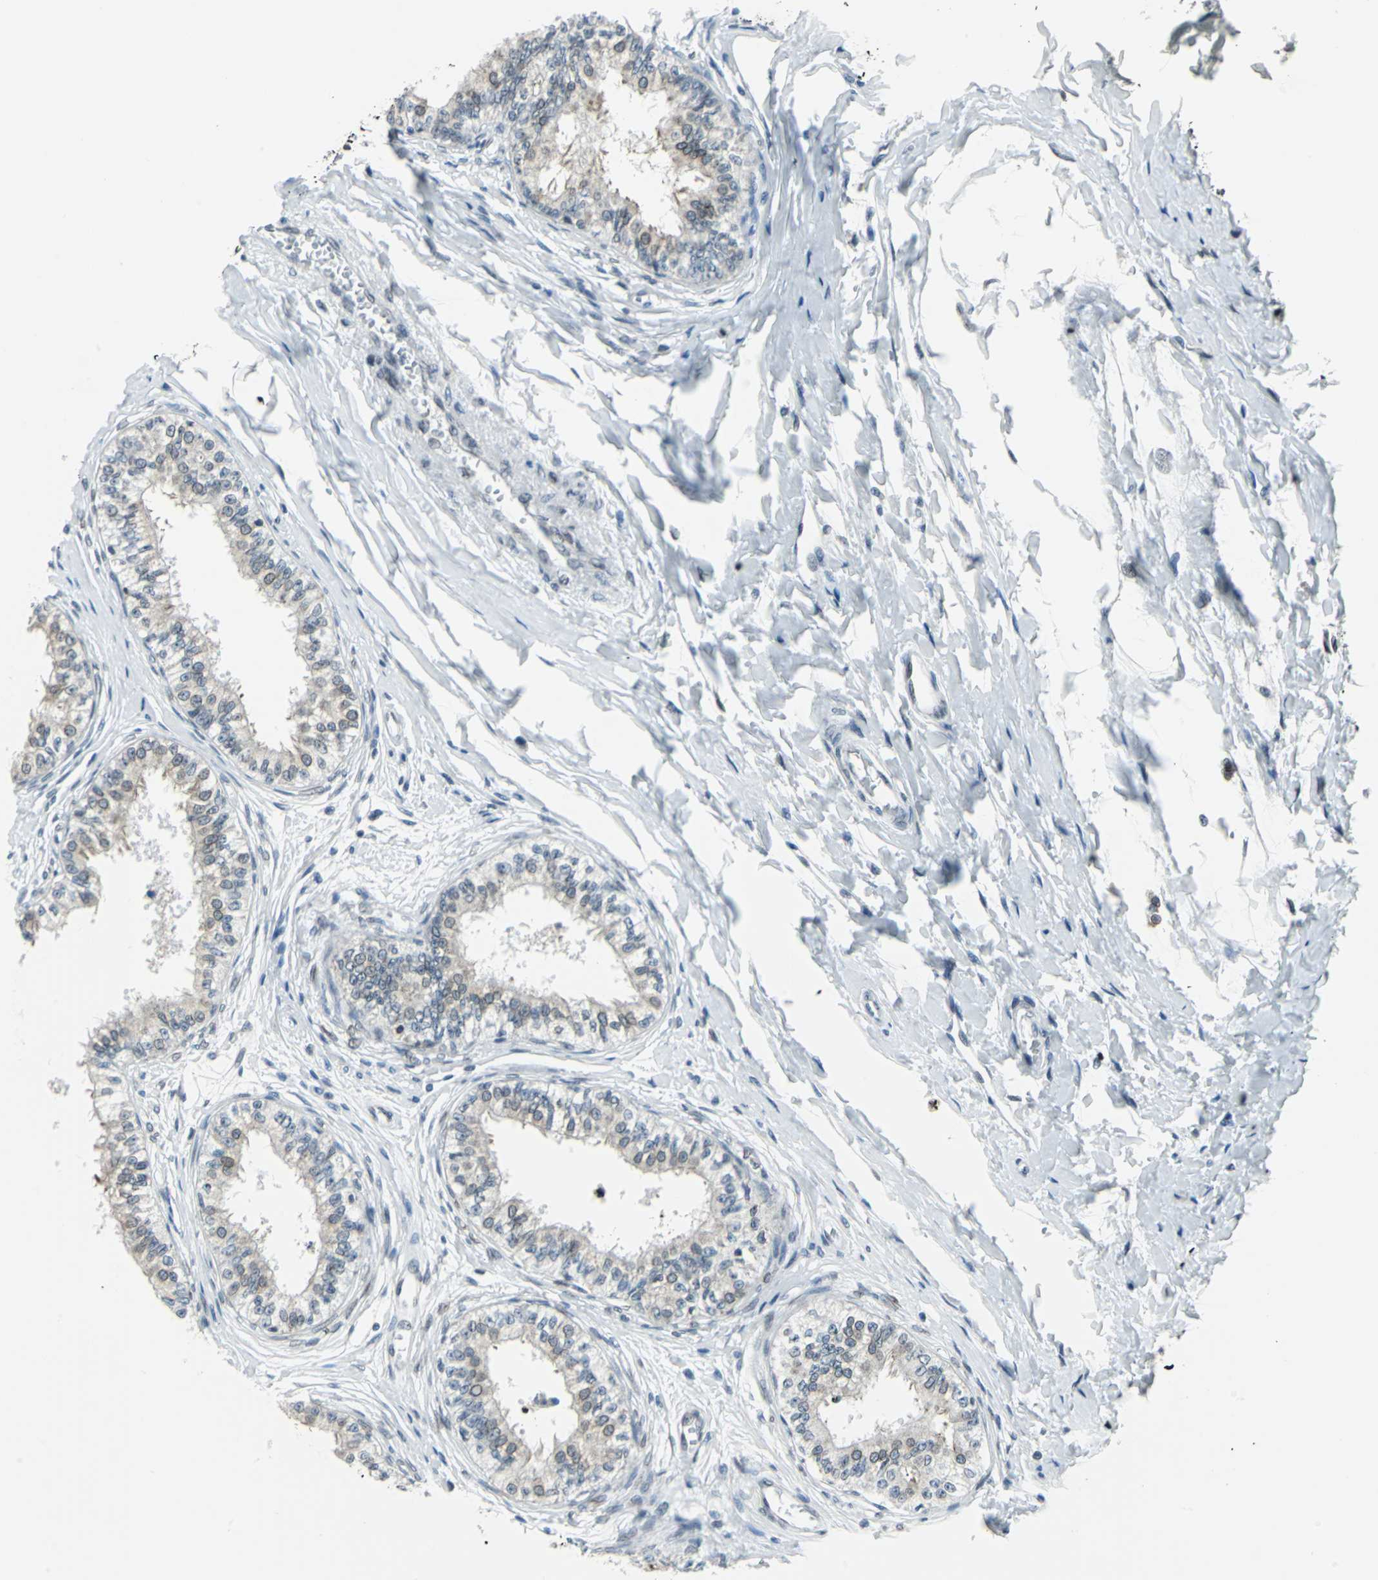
{"staining": {"intensity": "moderate", "quantity": ">75%", "location": "cytoplasmic/membranous,nuclear"}, "tissue": "epididymis", "cell_type": "Glandular cells", "image_type": "normal", "snomed": [{"axis": "morphology", "description": "Normal tissue, NOS"}, {"axis": "morphology", "description": "Adenocarcinoma, metastatic, NOS"}, {"axis": "topography", "description": "Testis"}, {"axis": "topography", "description": "Epididymis"}], "caption": "Protein expression by immunohistochemistry (IHC) exhibits moderate cytoplasmic/membranous,nuclear staining in about >75% of glandular cells in normal epididymis.", "gene": "SNUPN", "patient": {"sex": "male", "age": 26}}